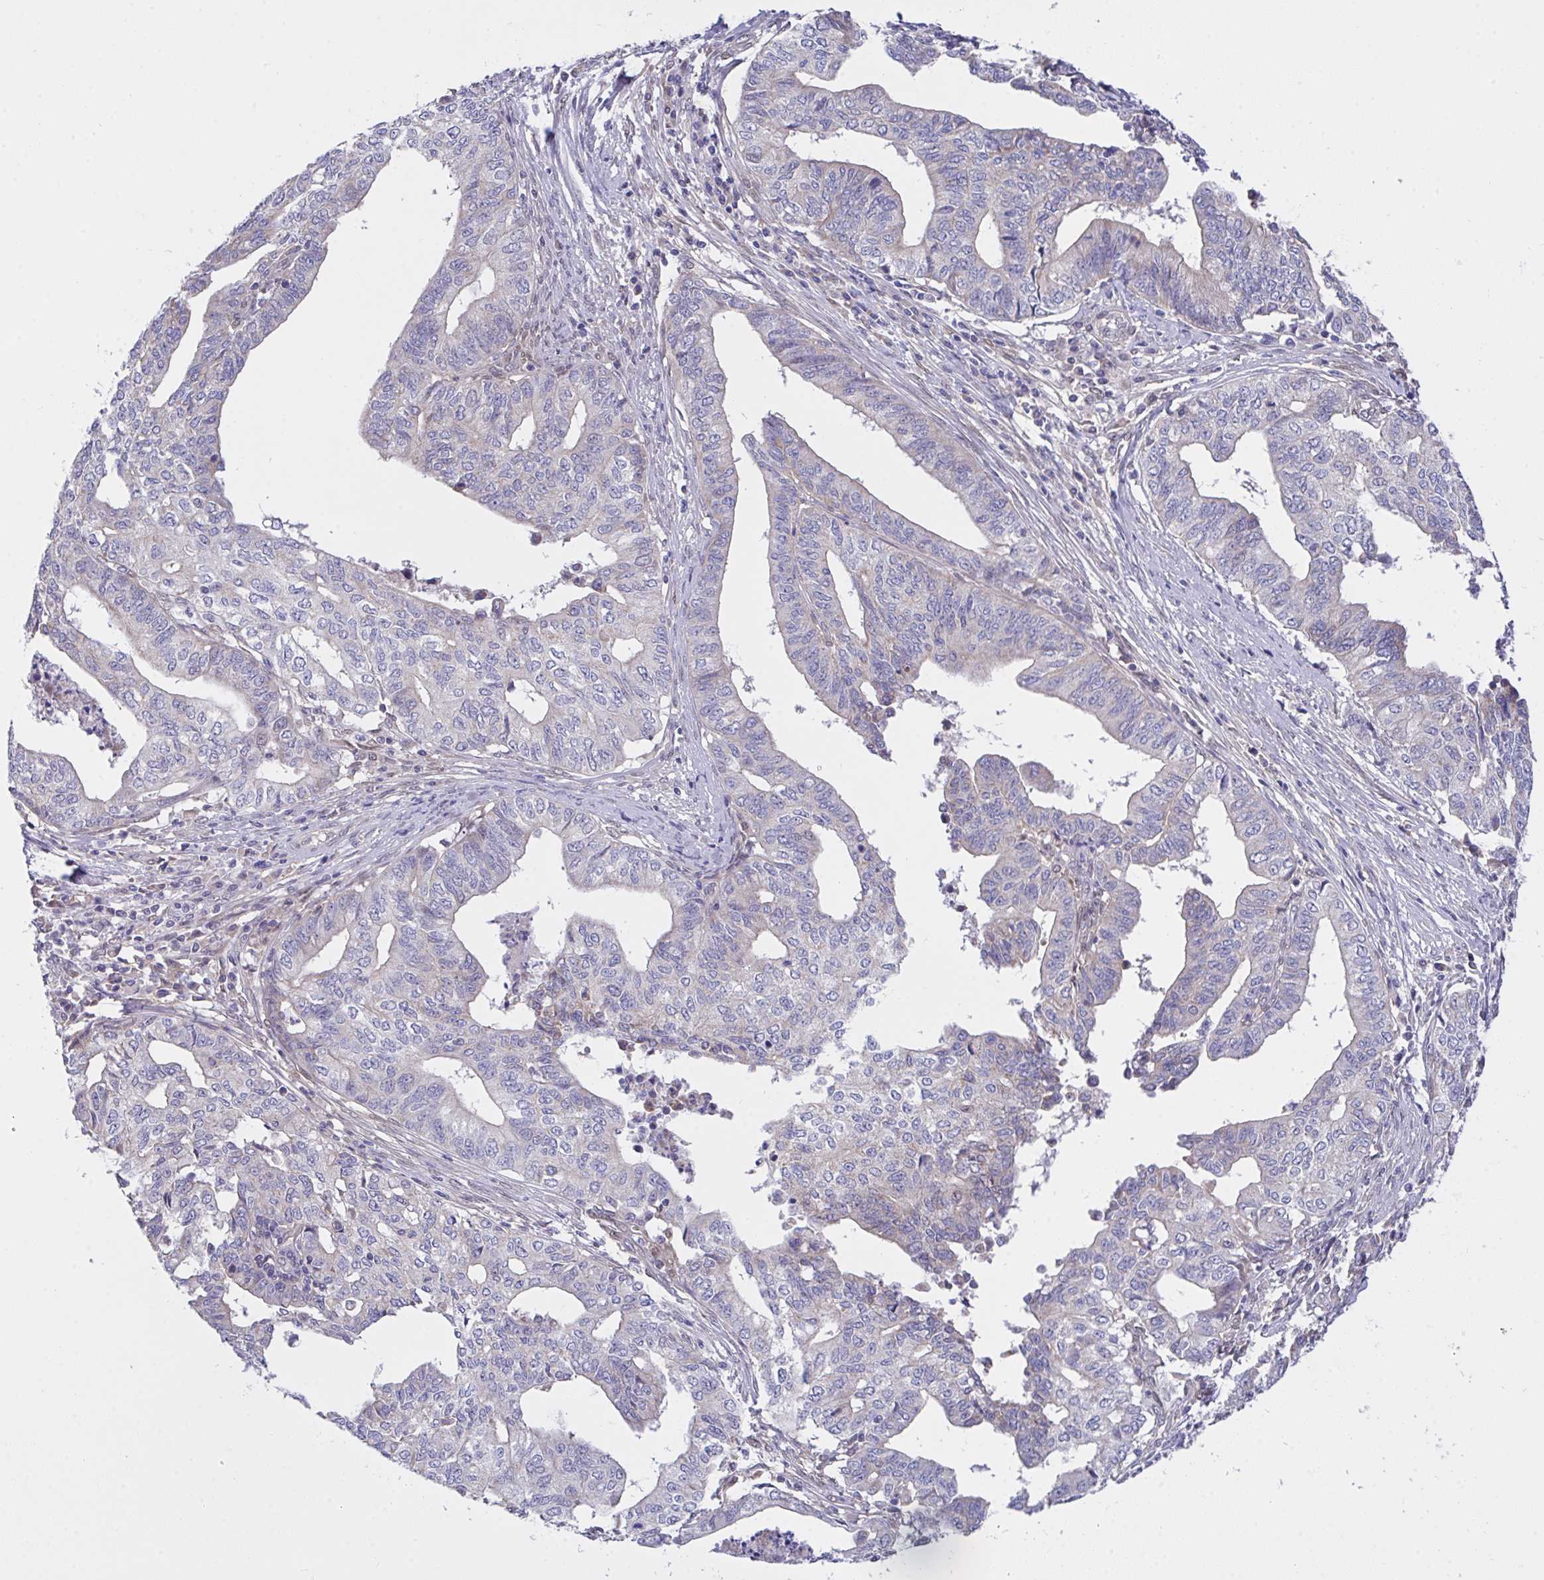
{"staining": {"intensity": "negative", "quantity": "none", "location": "none"}, "tissue": "endometrial cancer", "cell_type": "Tumor cells", "image_type": "cancer", "snomed": [{"axis": "morphology", "description": "Adenocarcinoma, NOS"}, {"axis": "topography", "description": "Endometrium"}], "caption": "Micrograph shows no significant protein positivity in tumor cells of endometrial cancer.", "gene": "L3HYPDH", "patient": {"sex": "female", "age": 65}}